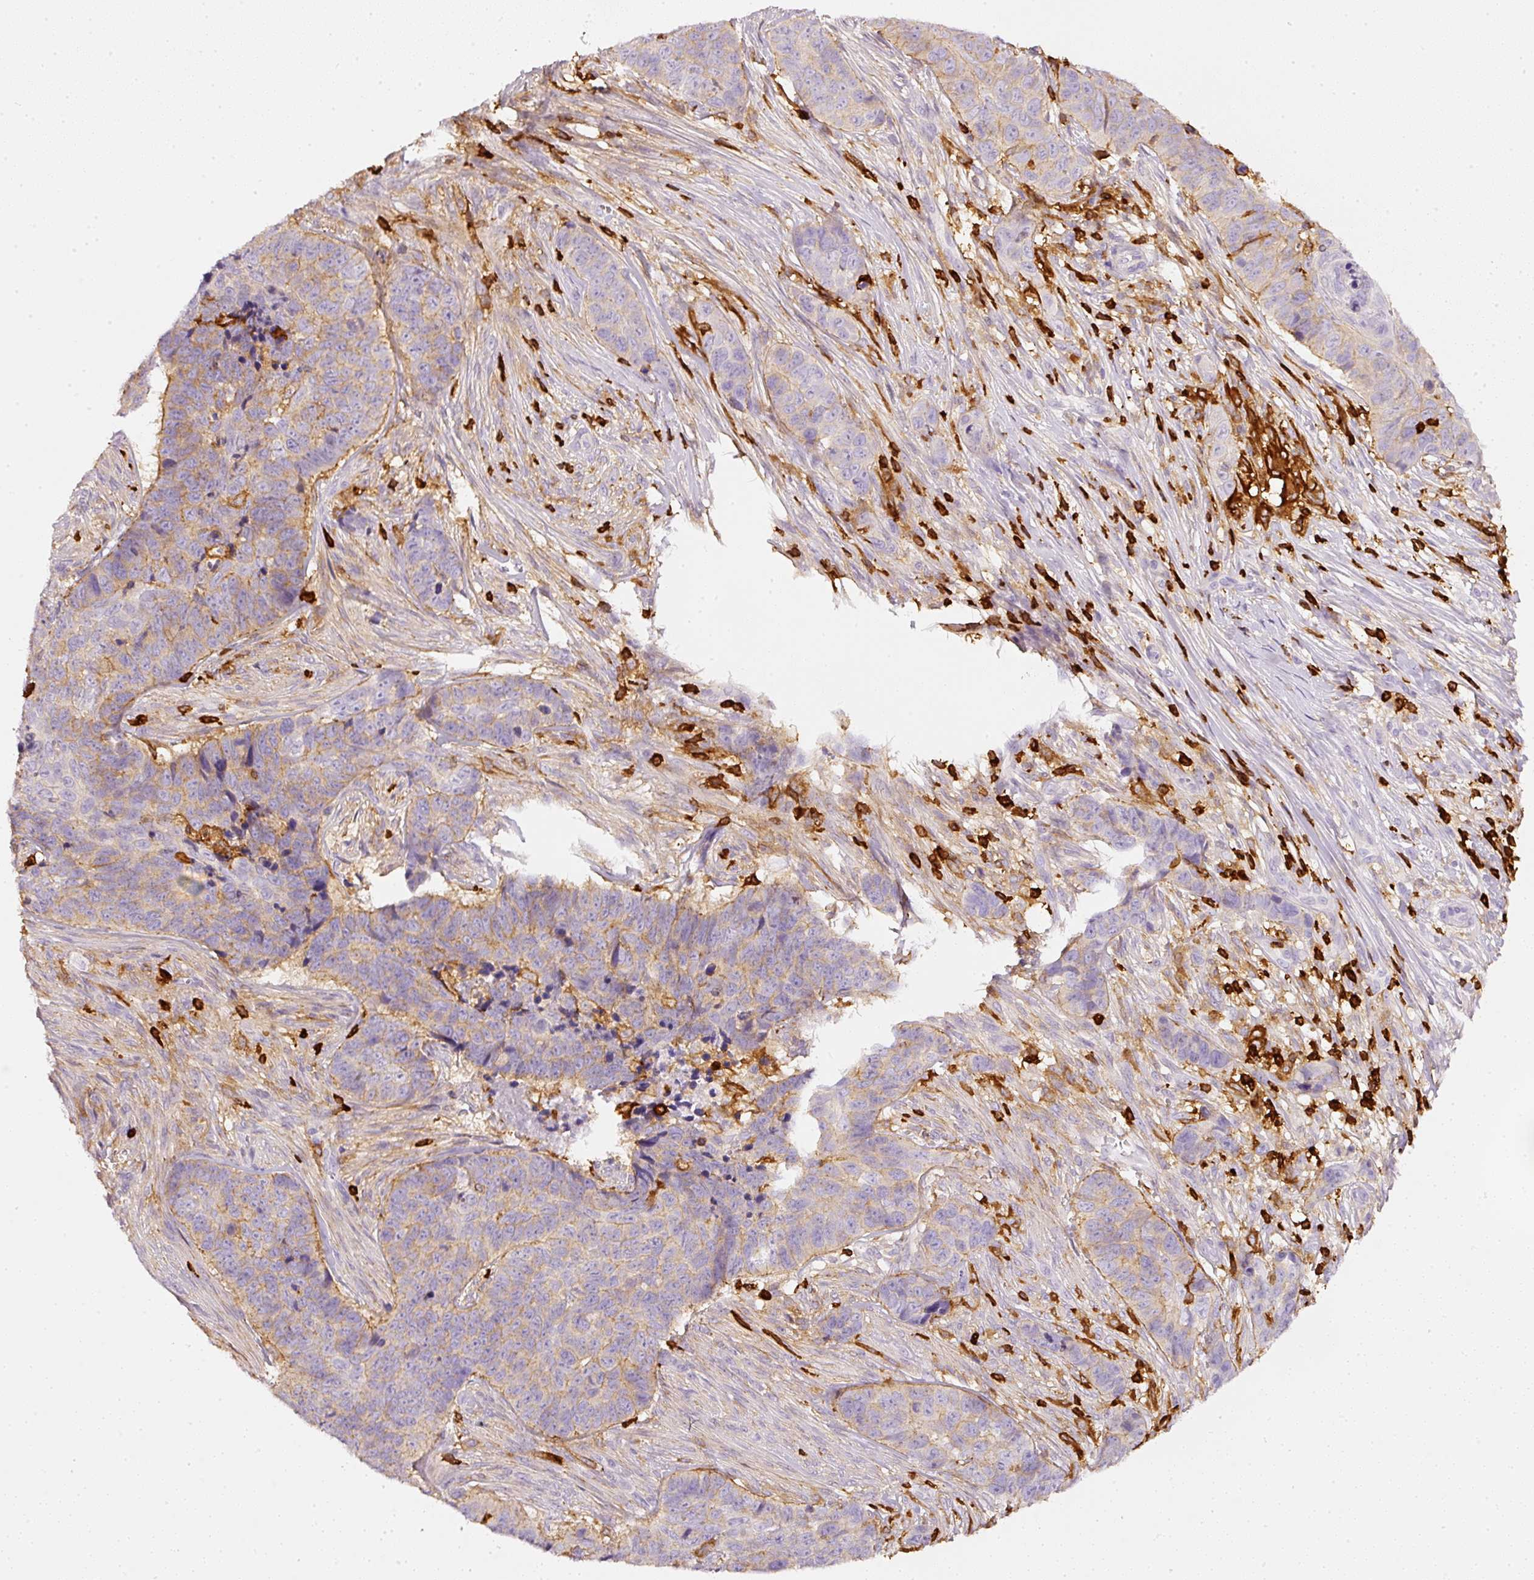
{"staining": {"intensity": "weak", "quantity": "<25%", "location": "cytoplasmic/membranous"}, "tissue": "skin cancer", "cell_type": "Tumor cells", "image_type": "cancer", "snomed": [{"axis": "morphology", "description": "Basal cell carcinoma"}, {"axis": "topography", "description": "Skin"}], "caption": "Tumor cells are negative for protein expression in human basal cell carcinoma (skin). (DAB immunohistochemistry (IHC) with hematoxylin counter stain).", "gene": "EVL", "patient": {"sex": "female", "age": 82}}